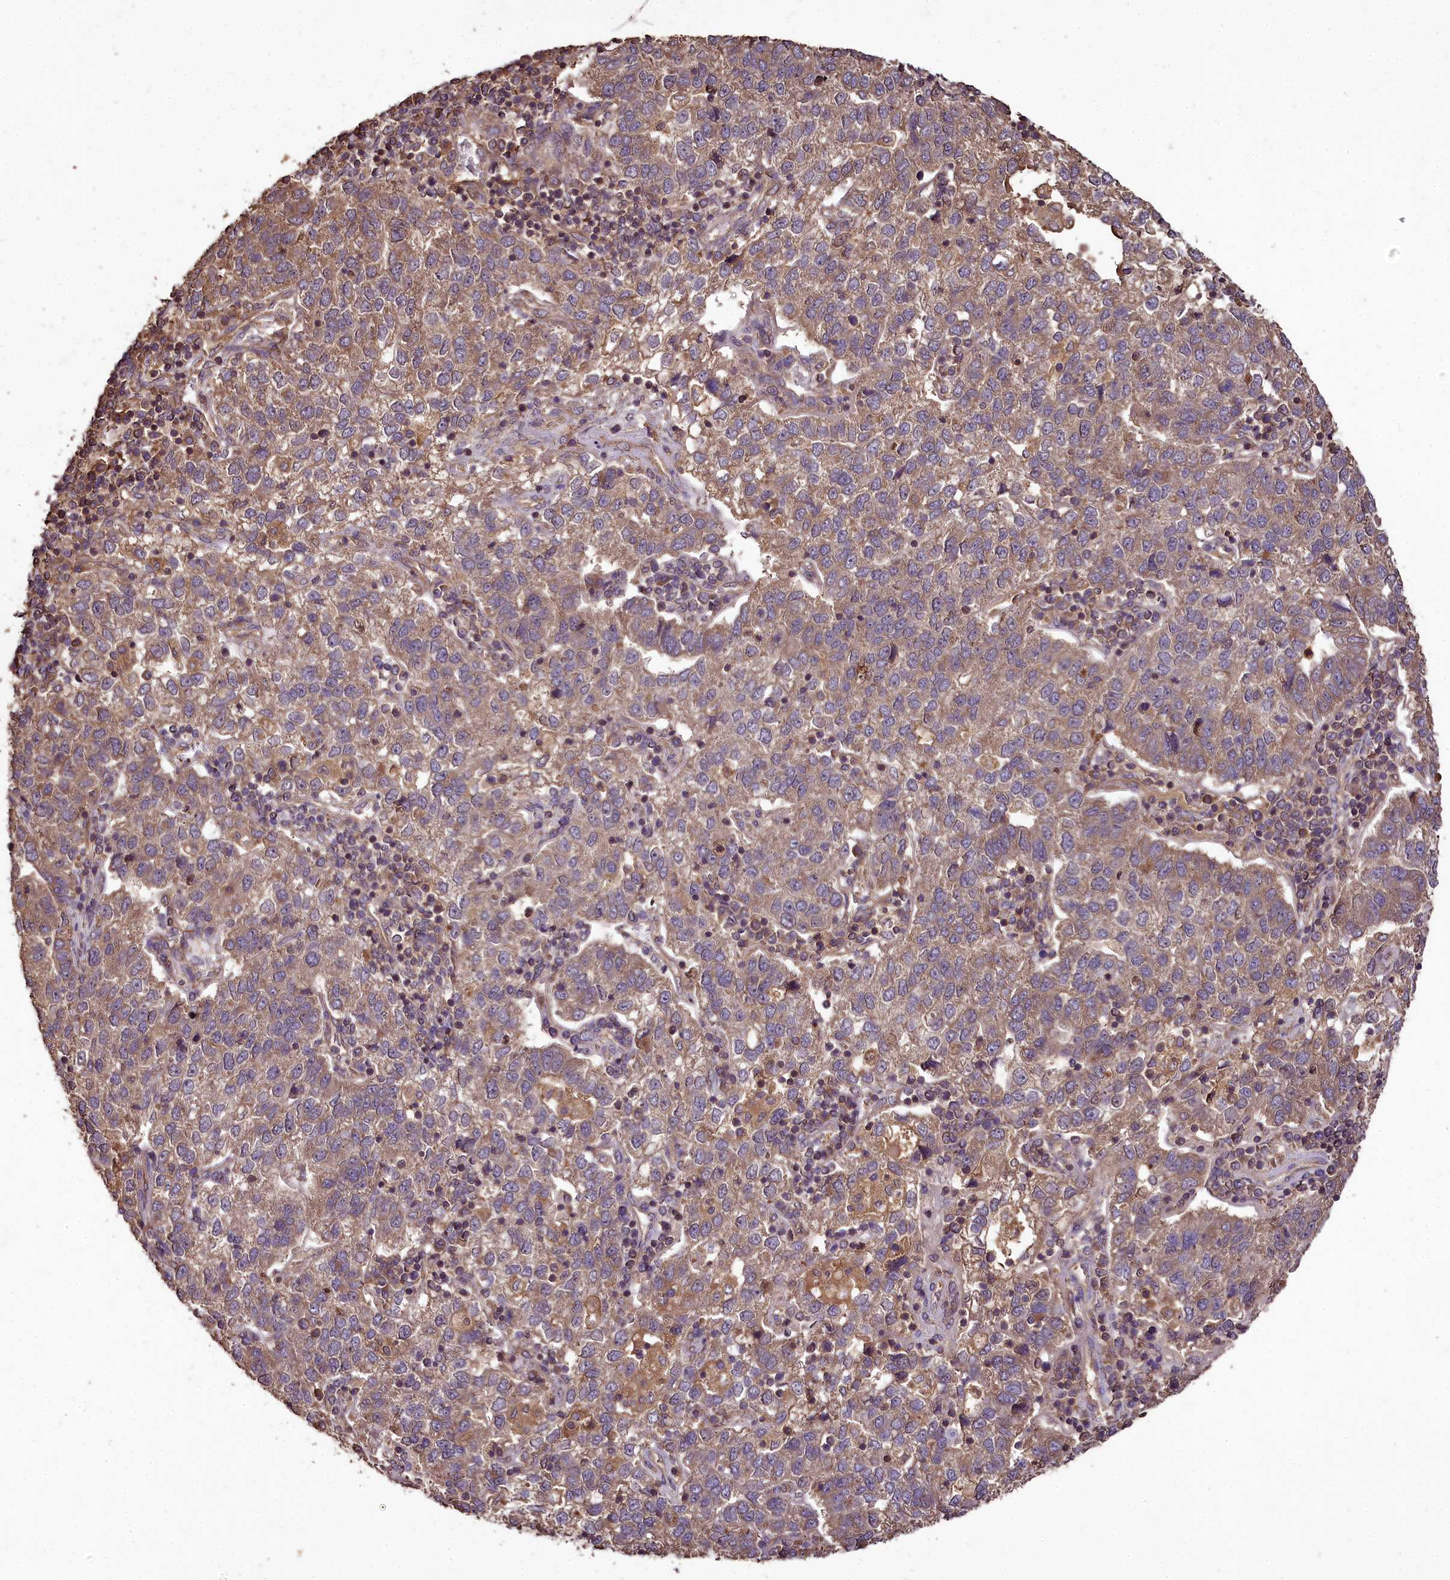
{"staining": {"intensity": "moderate", "quantity": ">75%", "location": "cytoplasmic/membranous"}, "tissue": "pancreatic cancer", "cell_type": "Tumor cells", "image_type": "cancer", "snomed": [{"axis": "morphology", "description": "Adenocarcinoma, NOS"}, {"axis": "topography", "description": "Pancreas"}], "caption": "Pancreatic adenocarcinoma was stained to show a protein in brown. There is medium levels of moderate cytoplasmic/membranous expression in approximately >75% of tumor cells.", "gene": "TTLL10", "patient": {"sex": "female", "age": 61}}